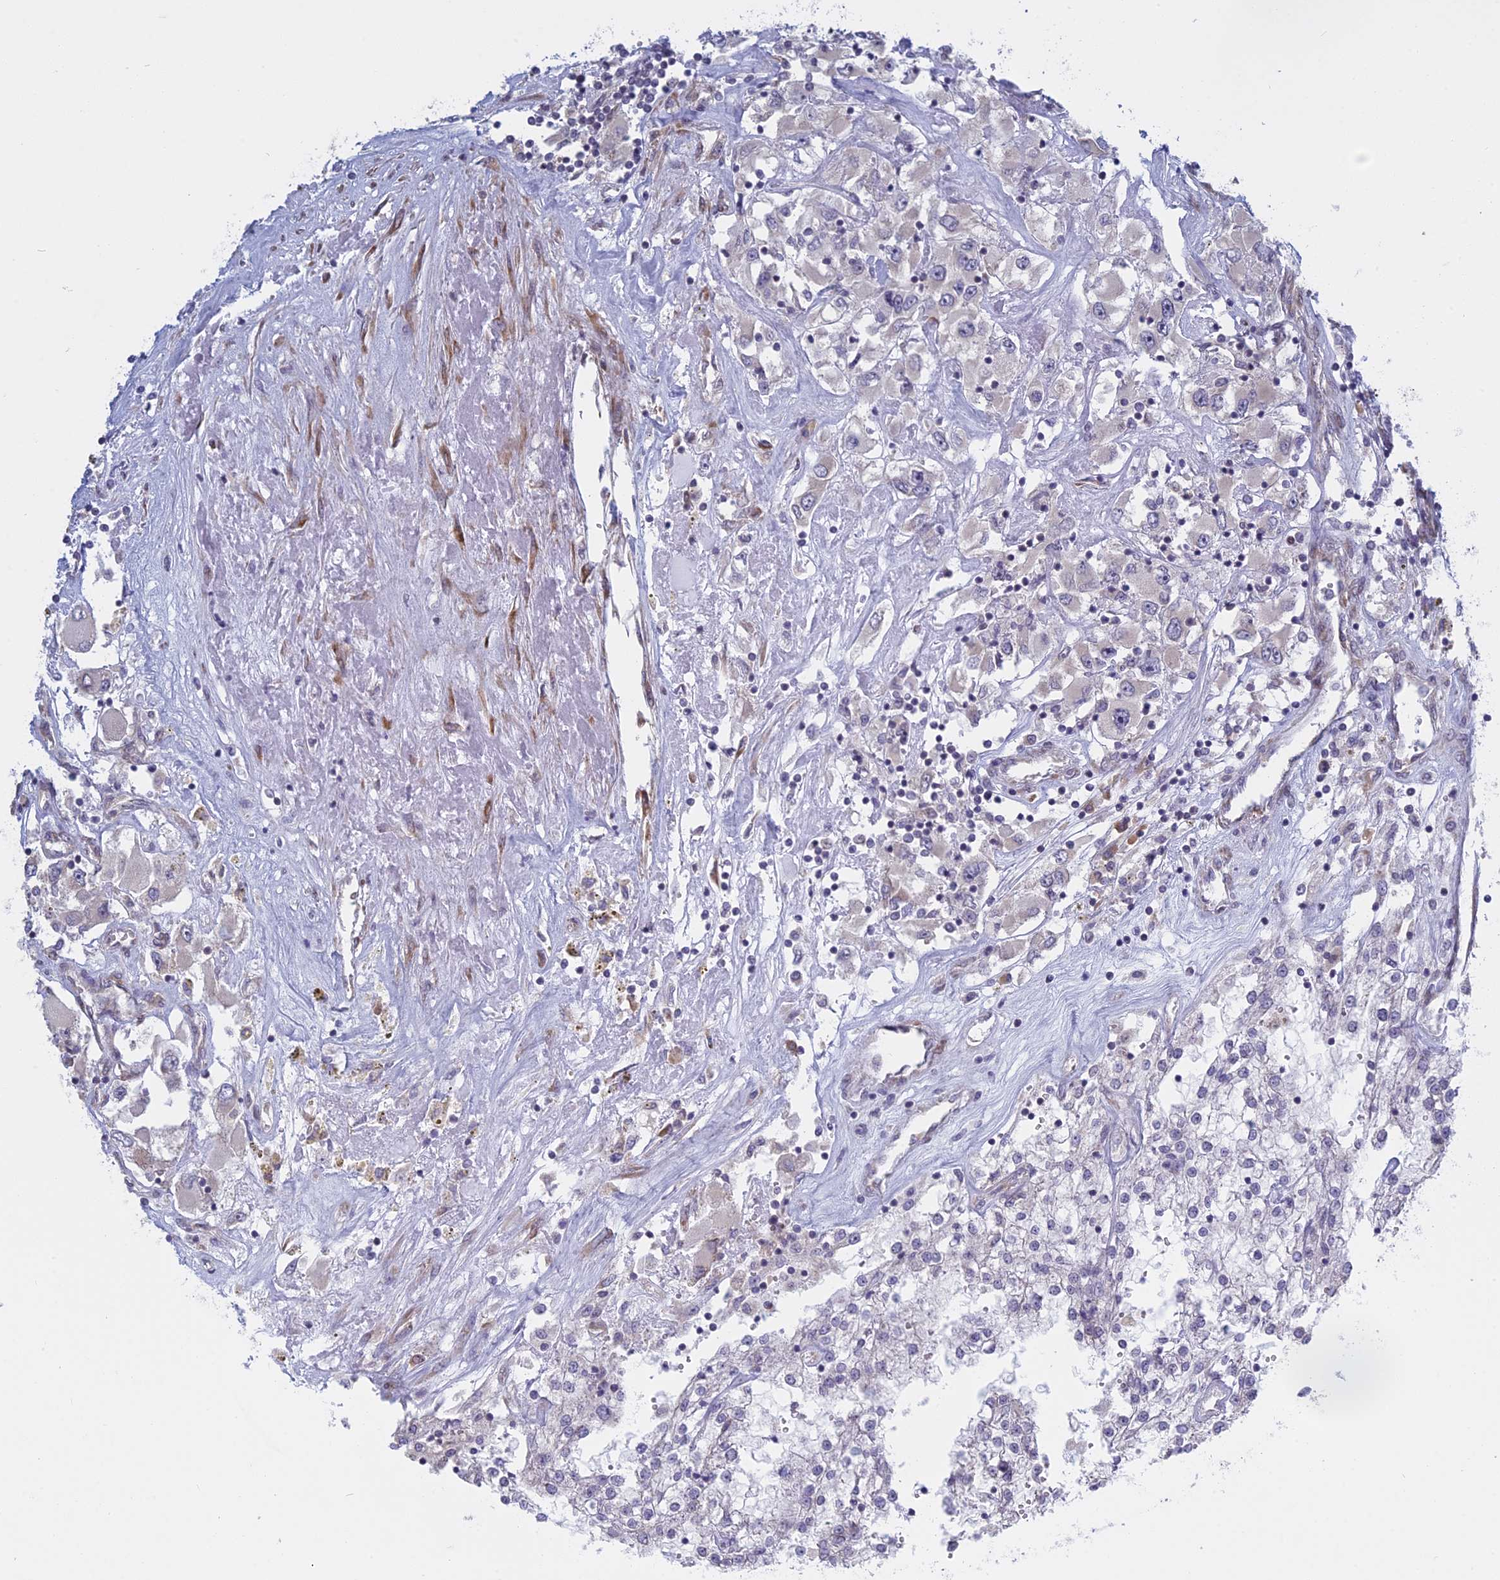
{"staining": {"intensity": "negative", "quantity": "none", "location": "none"}, "tissue": "renal cancer", "cell_type": "Tumor cells", "image_type": "cancer", "snomed": [{"axis": "morphology", "description": "Adenocarcinoma, NOS"}, {"axis": "topography", "description": "Kidney"}], "caption": "Immunohistochemical staining of adenocarcinoma (renal) demonstrates no significant staining in tumor cells.", "gene": "RPS19BP1", "patient": {"sex": "female", "age": 52}}